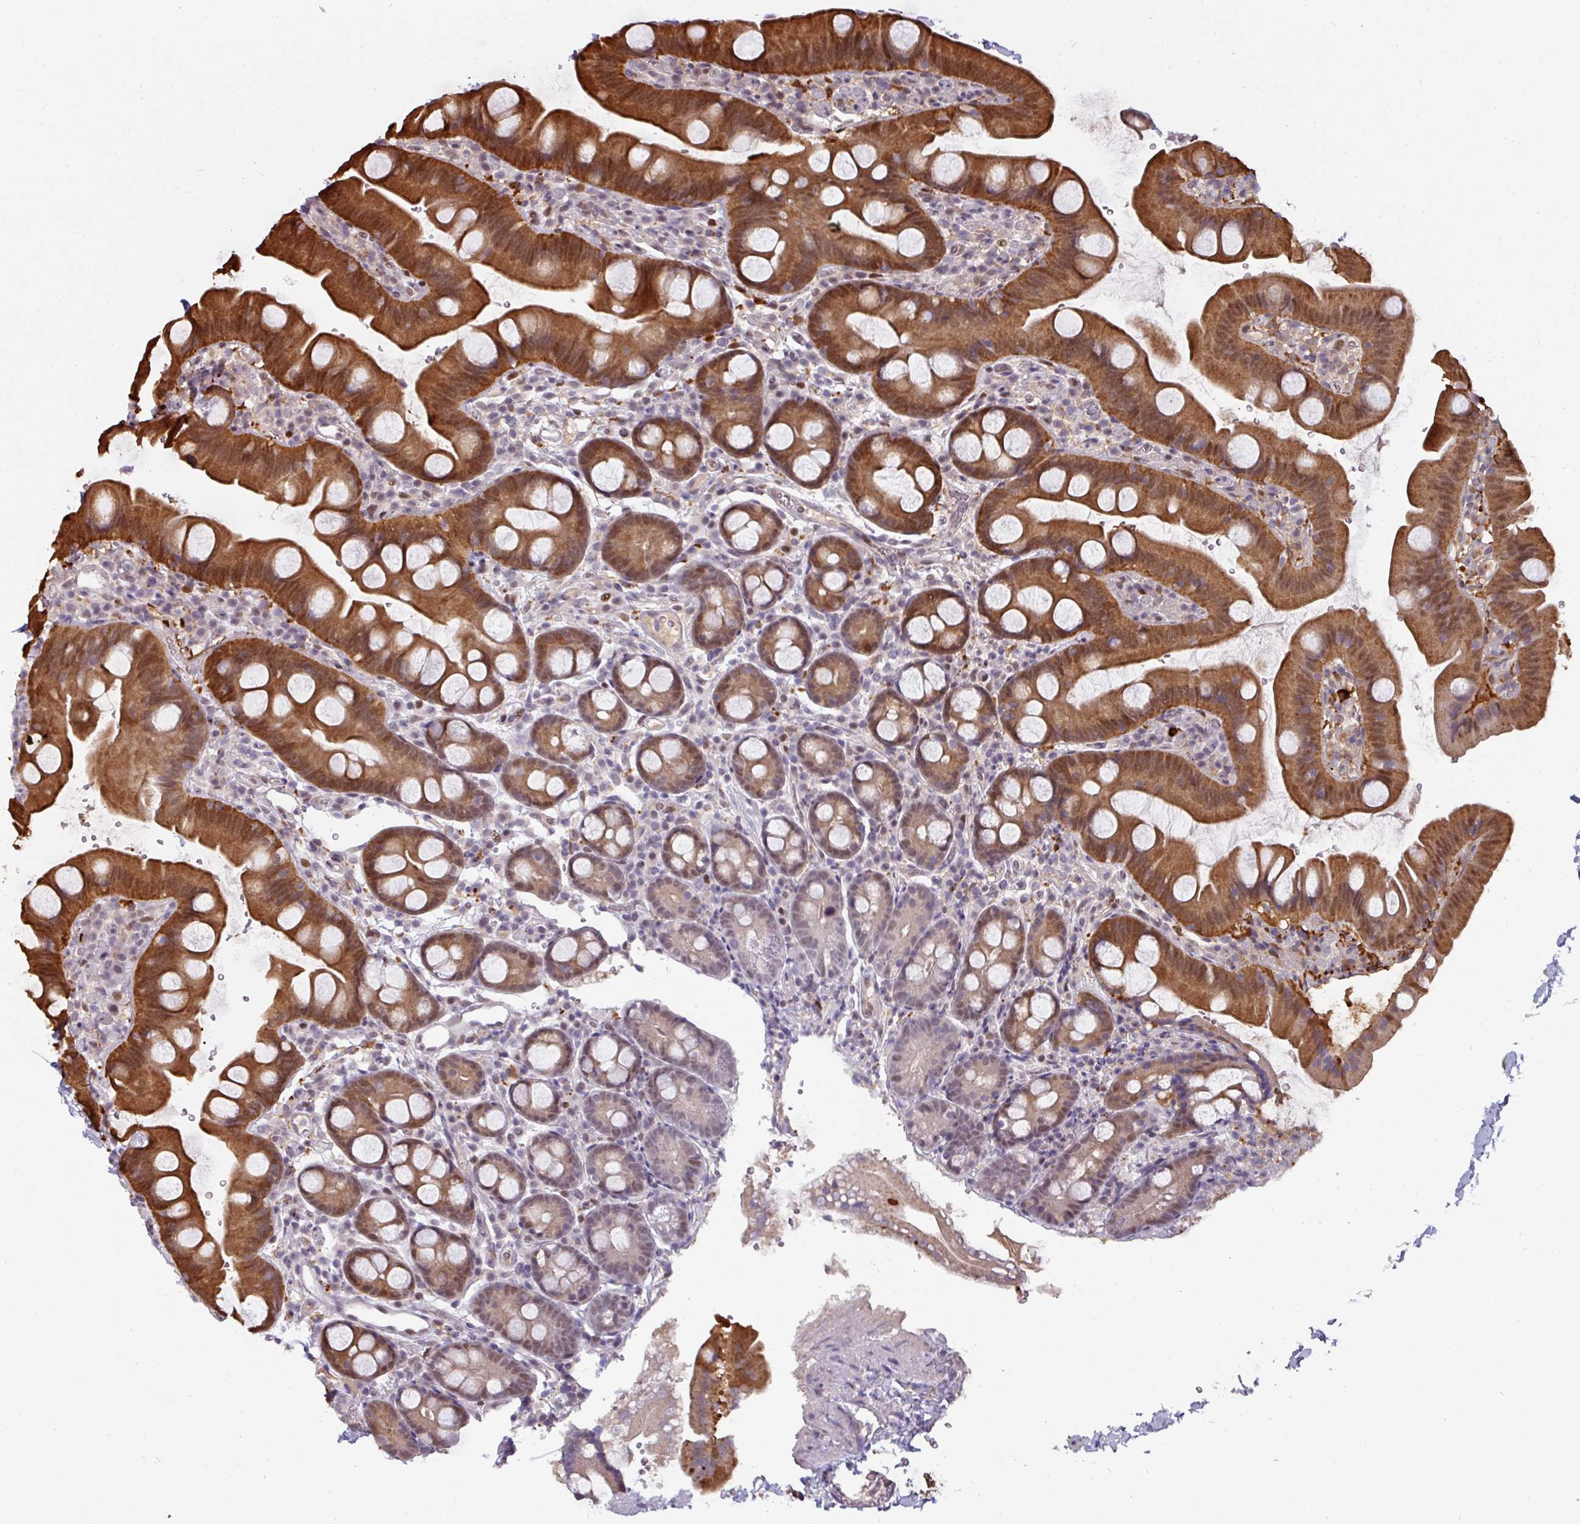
{"staining": {"intensity": "strong", "quantity": ">75%", "location": "cytoplasmic/membranous"}, "tissue": "small intestine", "cell_type": "Glandular cells", "image_type": "normal", "snomed": [{"axis": "morphology", "description": "Normal tissue, NOS"}, {"axis": "topography", "description": "Small intestine"}], "caption": "A brown stain shows strong cytoplasmic/membranous positivity of a protein in glandular cells of benign human small intestine.", "gene": "SWSAP1", "patient": {"sex": "female", "age": 68}}